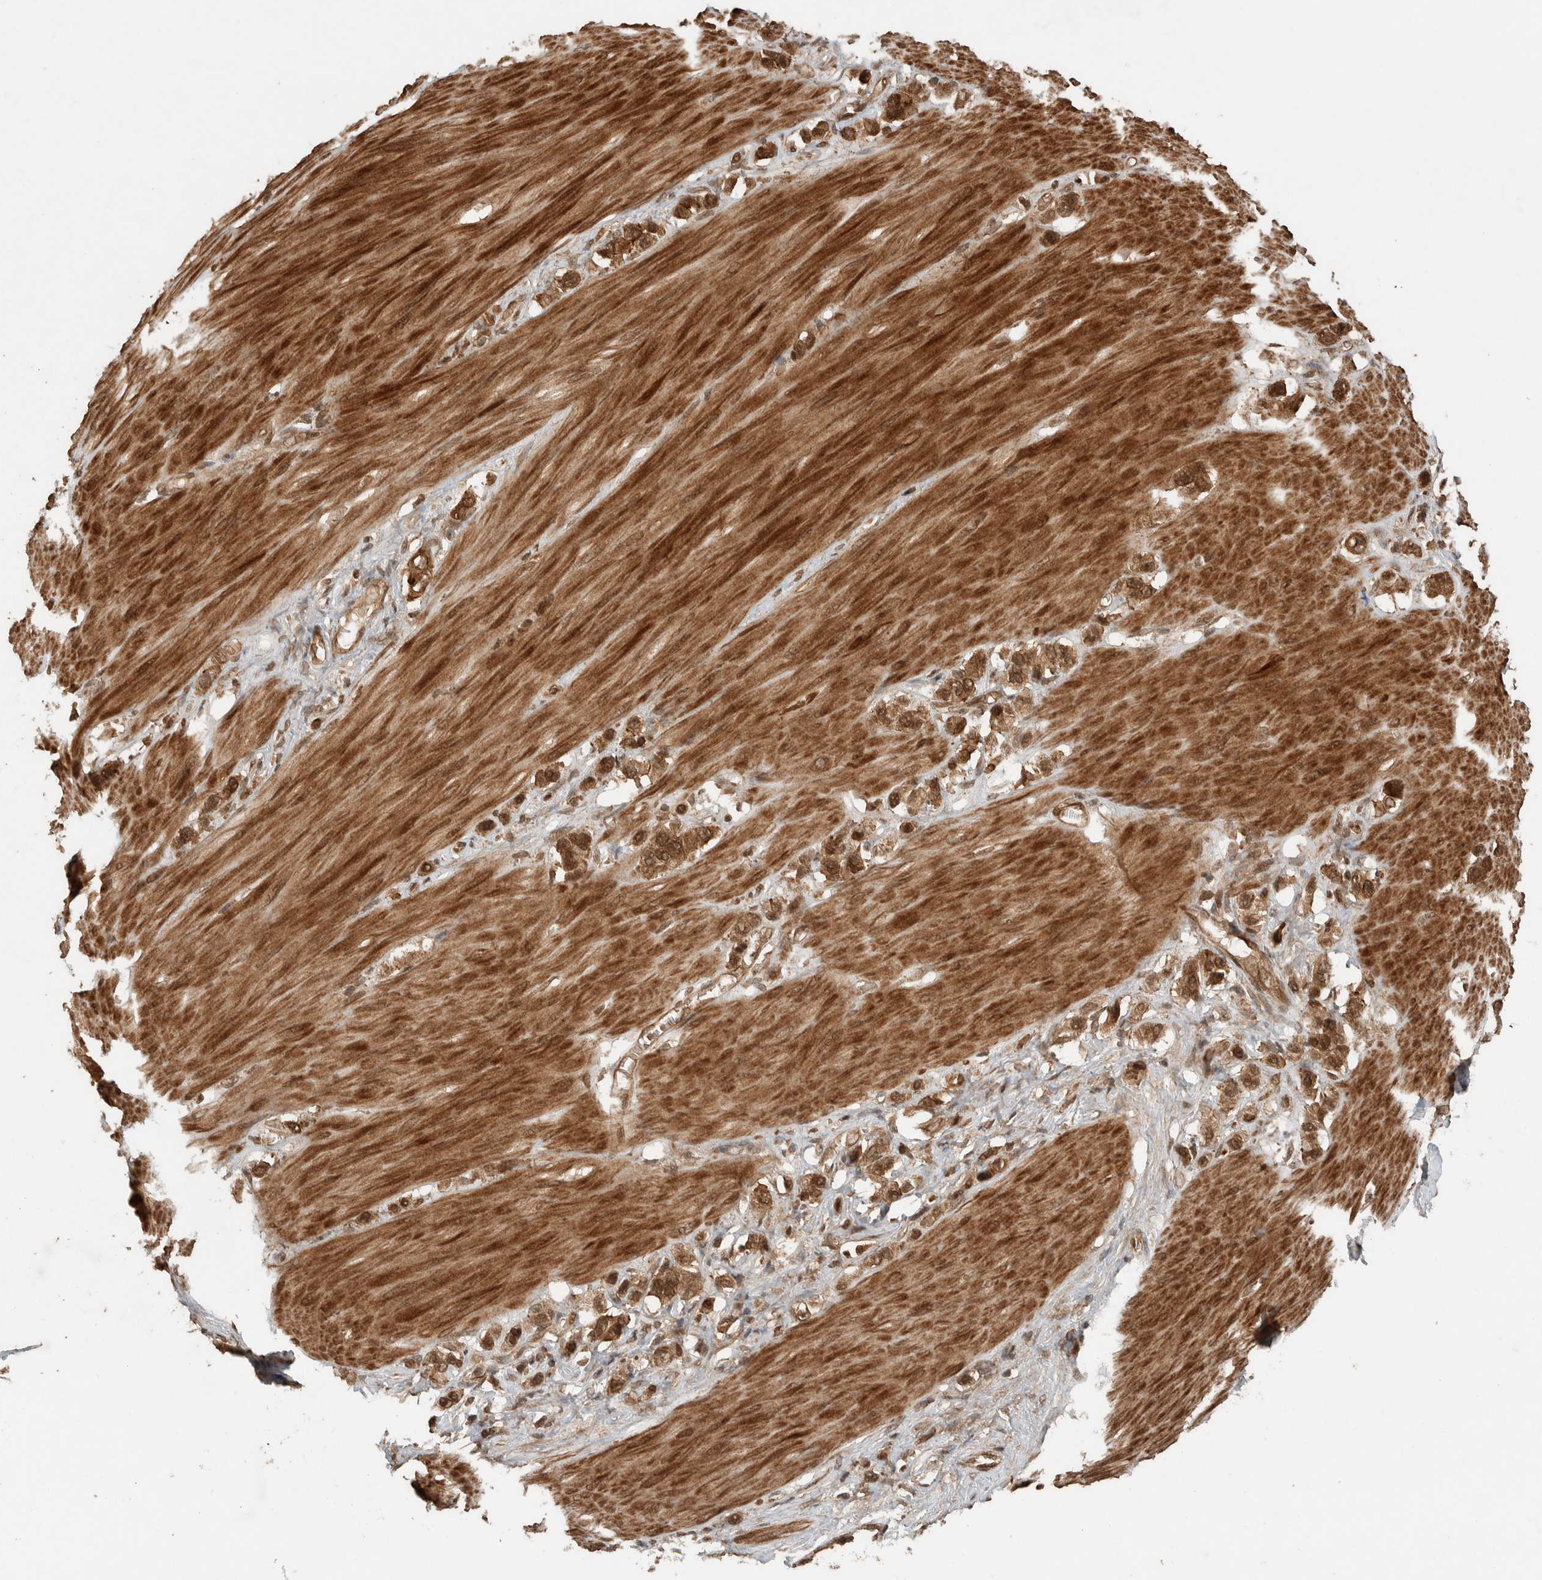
{"staining": {"intensity": "moderate", "quantity": ">75%", "location": "cytoplasmic/membranous,nuclear"}, "tissue": "stomach cancer", "cell_type": "Tumor cells", "image_type": "cancer", "snomed": [{"axis": "morphology", "description": "Adenocarcinoma, NOS"}, {"axis": "topography", "description": "Stomach"}], "caption": "This is a histology image of immunohistochemistry (IHC) staining of stomach cancer, which shows moderate expression in the cytoplasmic/membranous and nuclear of tumor cells.", "gene": "CNTROB", "patient": {"sex": "female", "age": 65}}